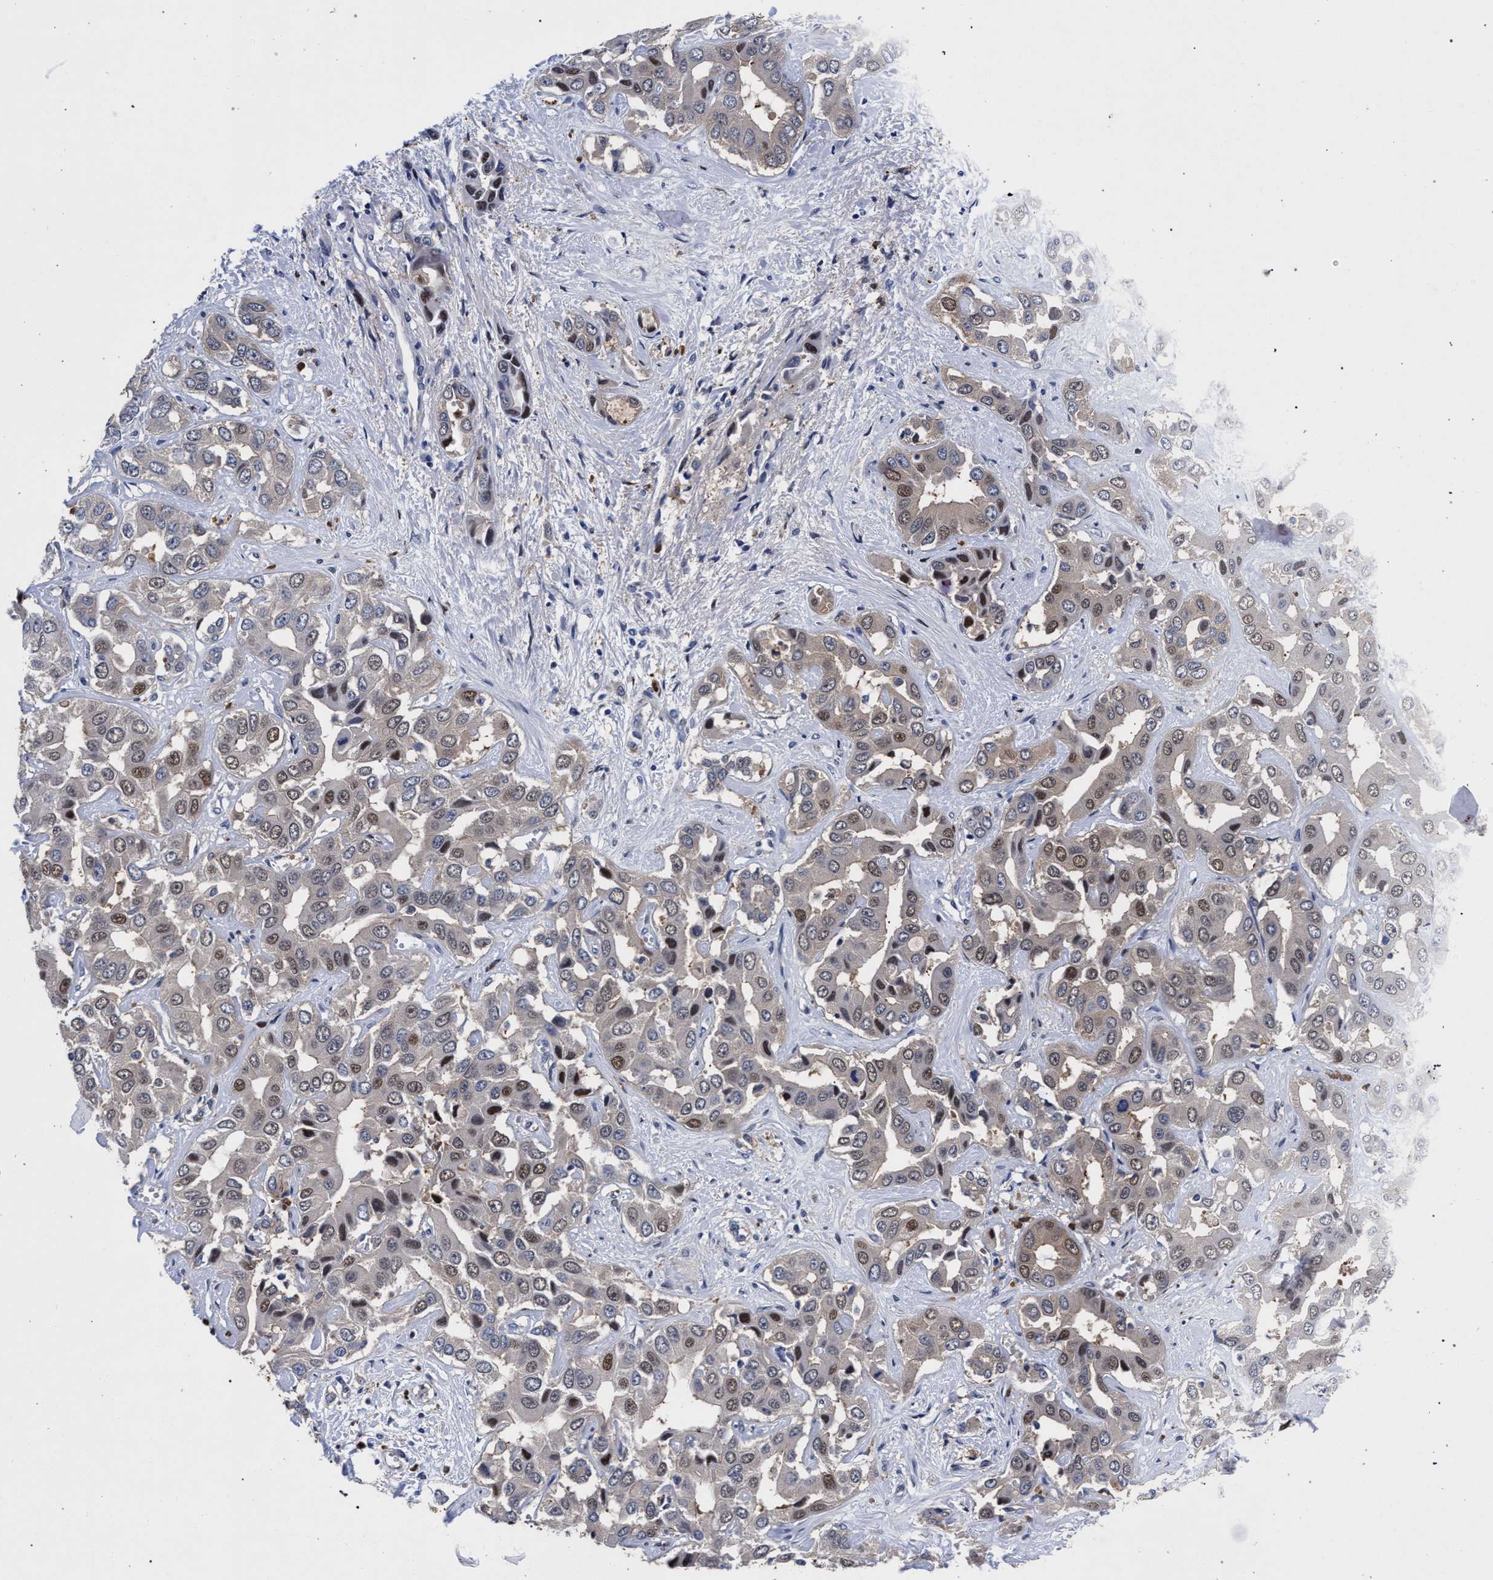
{"staining": {"intensity": "weak", "quantity": "25%-75%", "location": "nuclear"}, "tissue": "liver cancer", "cell_type": "Tumor cells", "image_type": "cancer", "snomed": [{"axis": "morphology", "description": "Cholangiocarcinoma"}, {"axis": "topography", "description": "Liver"}], "caption": "DAB (3,3'-diaminobenzidine) immunohistochemical staining of cholangiocarcinoma (liver) reveals weak nuclear protein positivity in approximately 25%-75% of tumor cells. Immunohistochemistry (ihc) stains the protein of interest in brown and the nuclei are stained blue.", "gene": "ZNF462", "patient": {"sex": "female", "age": 52}}